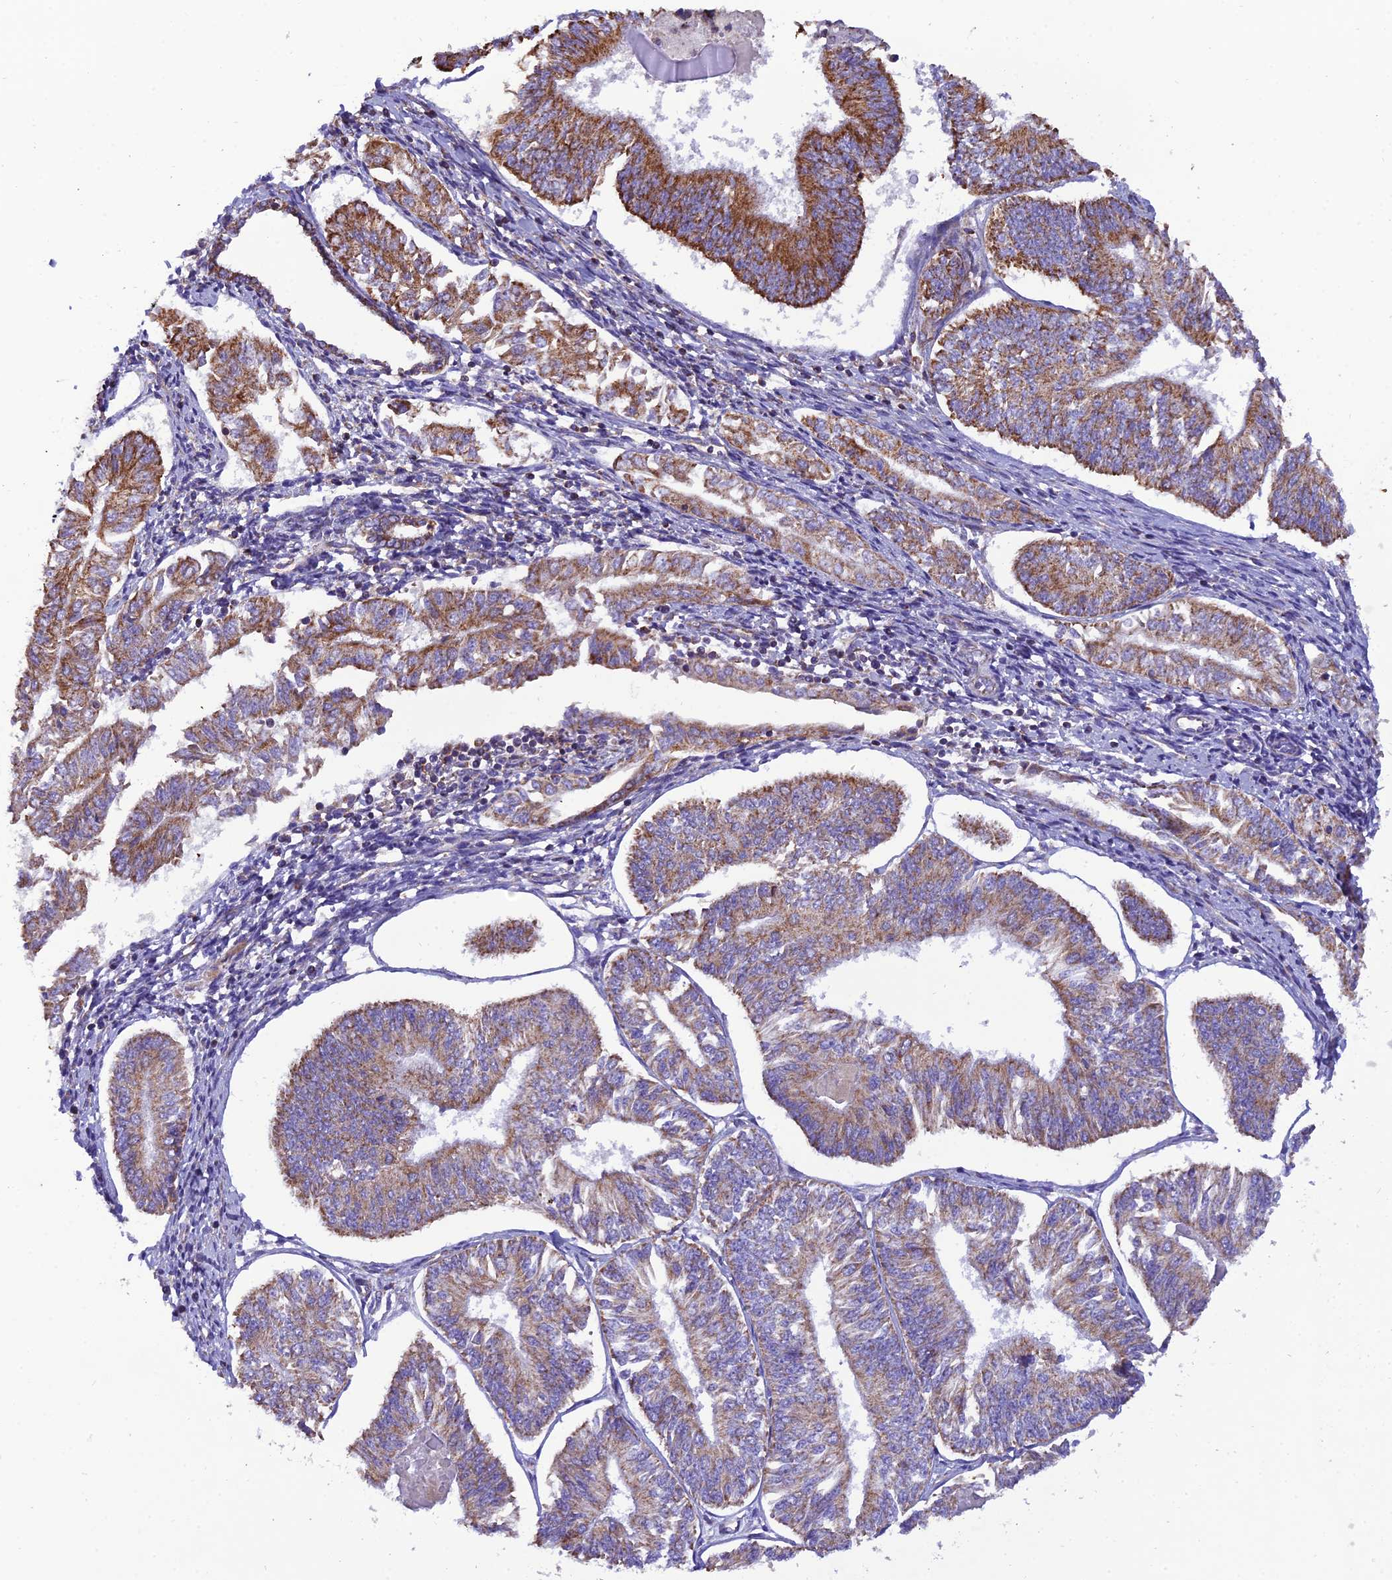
{"staining": {"intensity": "moderate", "quantity": ">75%", "location": "cytoplasmic/membranous"}, "tissue": "endometrial cancer", "cell_type": "Tumor cells", "image_type": "cancer", "snomed": [{"axis": "morphology", "description": "Adenocarcinoma, NOS"}, {"axis": "topography", "description": "Endometrium"}], "caption": "Human endometrial cancer (adenocarcinoma) stained with a protein marker demonstrates moderate staining in tumor cells.", "gene": "GPD1", "patient": {"sex": "female", "age": 58}}